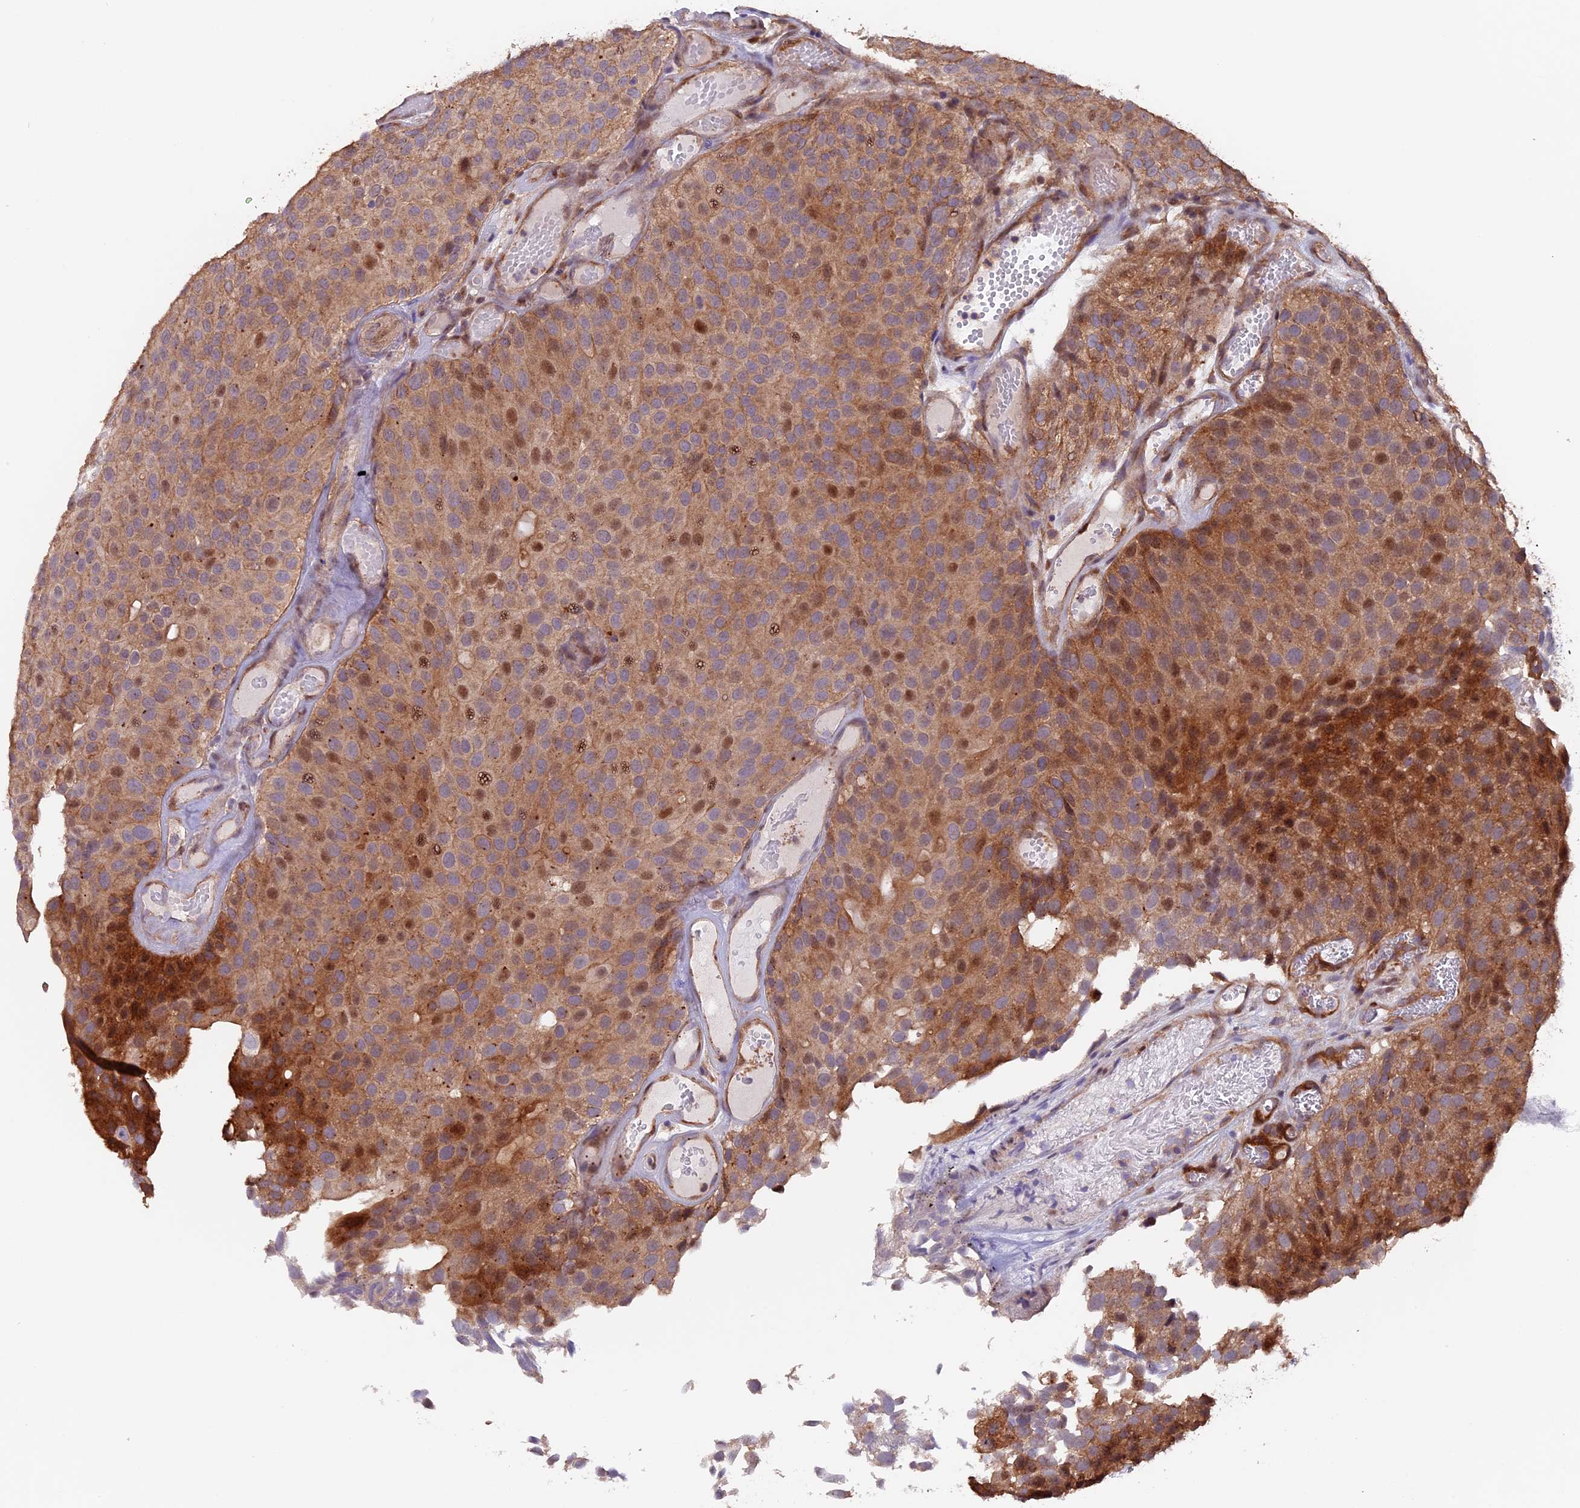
{"staining": {"intensity": "moderate", "quantity": ">75%", "location": "cytoplasmic/membranous,nuclear"}, "tissue": "urothelial cancer", "cell_type": "Tumor cells", "image_type": "cancer", "snomed": [{"axis": "morphology", "description": "Urothelial carcinoma, Low grade"}, {"axis": "topography", "description": "Urinary bladder"}], "caption": "There is medium levels of moderate cytoplasmic/membranous and nuclear expression in tumor cells of low-grade urothelial carcinoma, as demonstrated by immunohistochemical staining (brown color).", "gene": "NCK2", "patient": {"sex": "male", "age": 89}}